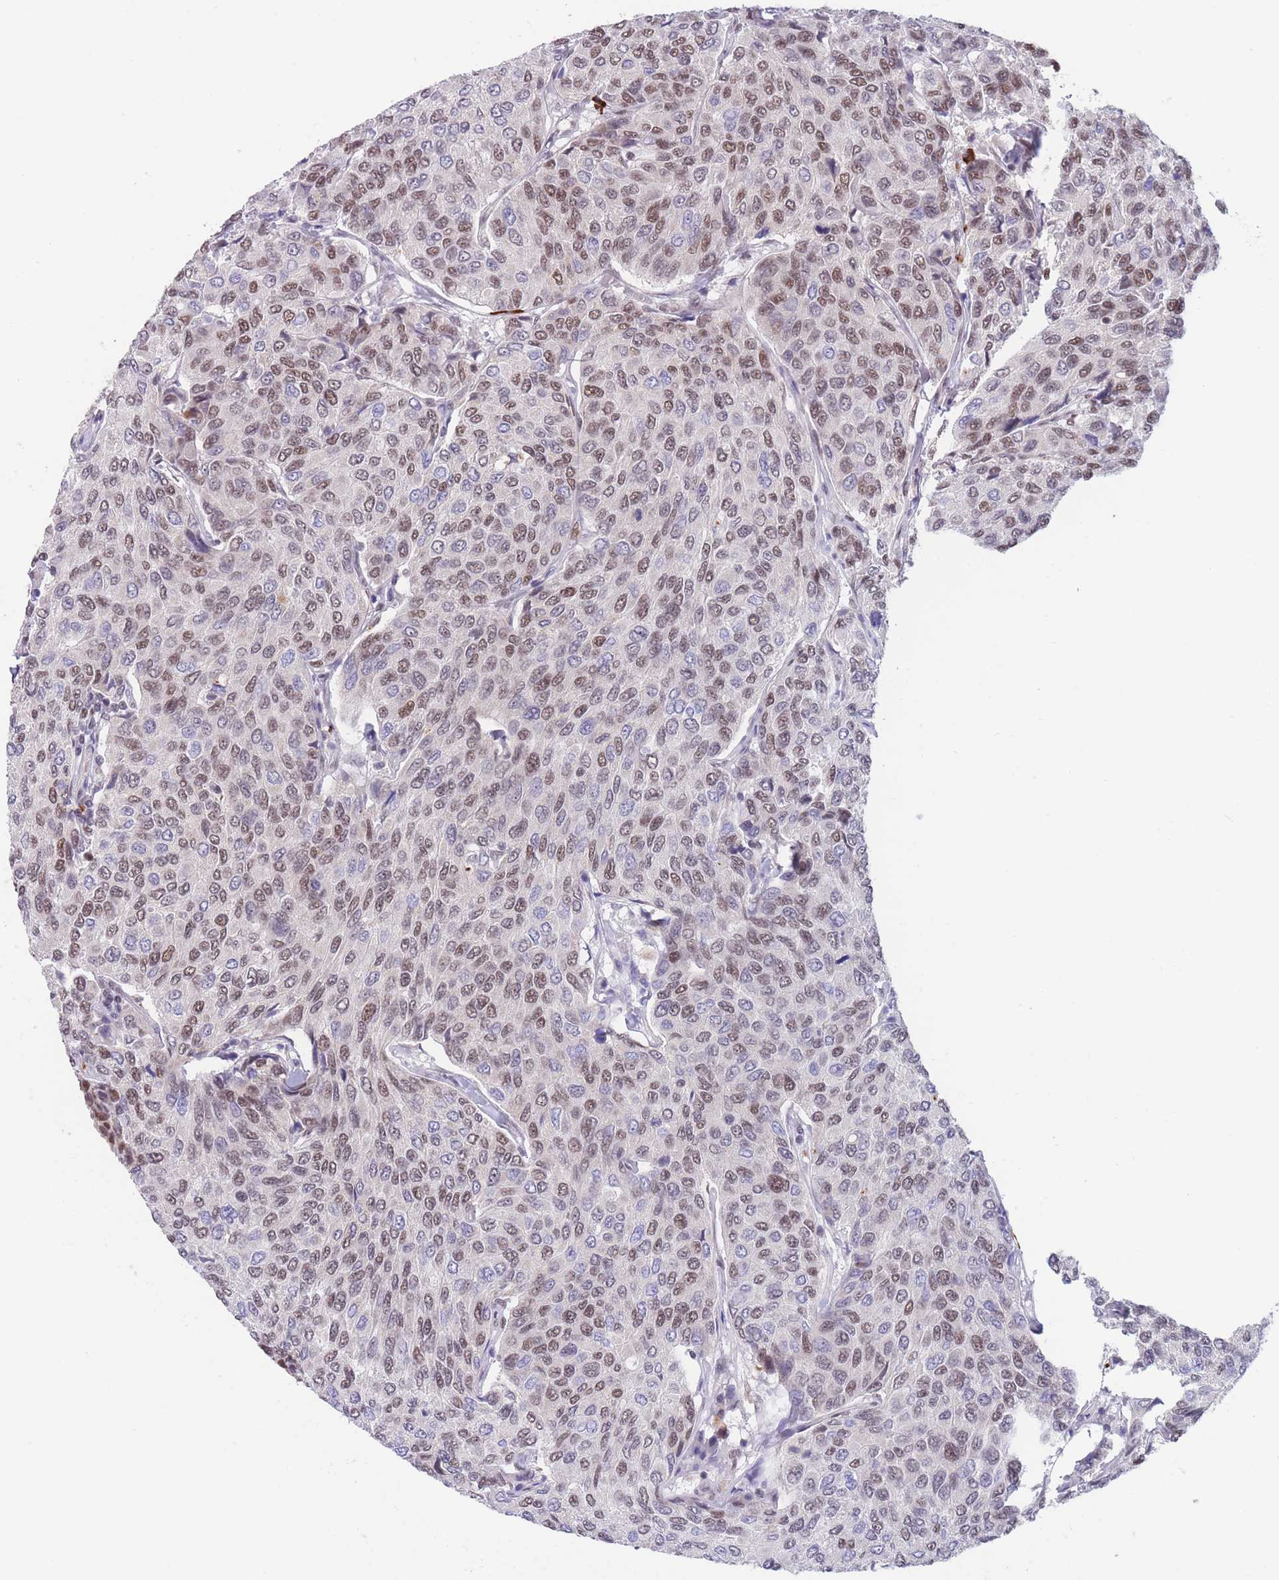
{"staining": {"intensity": "moderate", "quantity": ">75%", "location": "nuclear"}, "tissue": "breast cancer", "cell_type": "Tumor cells", "image_type": "cancer", "snomed": [{"axis": "morphology", "description": "Duct carcinoma"}, {"axis": "topography", "description": "Breast"}], "caption": "There is medium levels of moderate nuclear expression in tumor cells of breast cancer (invasive ductal carcinoma), as demonstrated by immunohistochemical staining (brown color).", "gene": "SMAD9", "patient": {"sex": "female", "age": 55}}